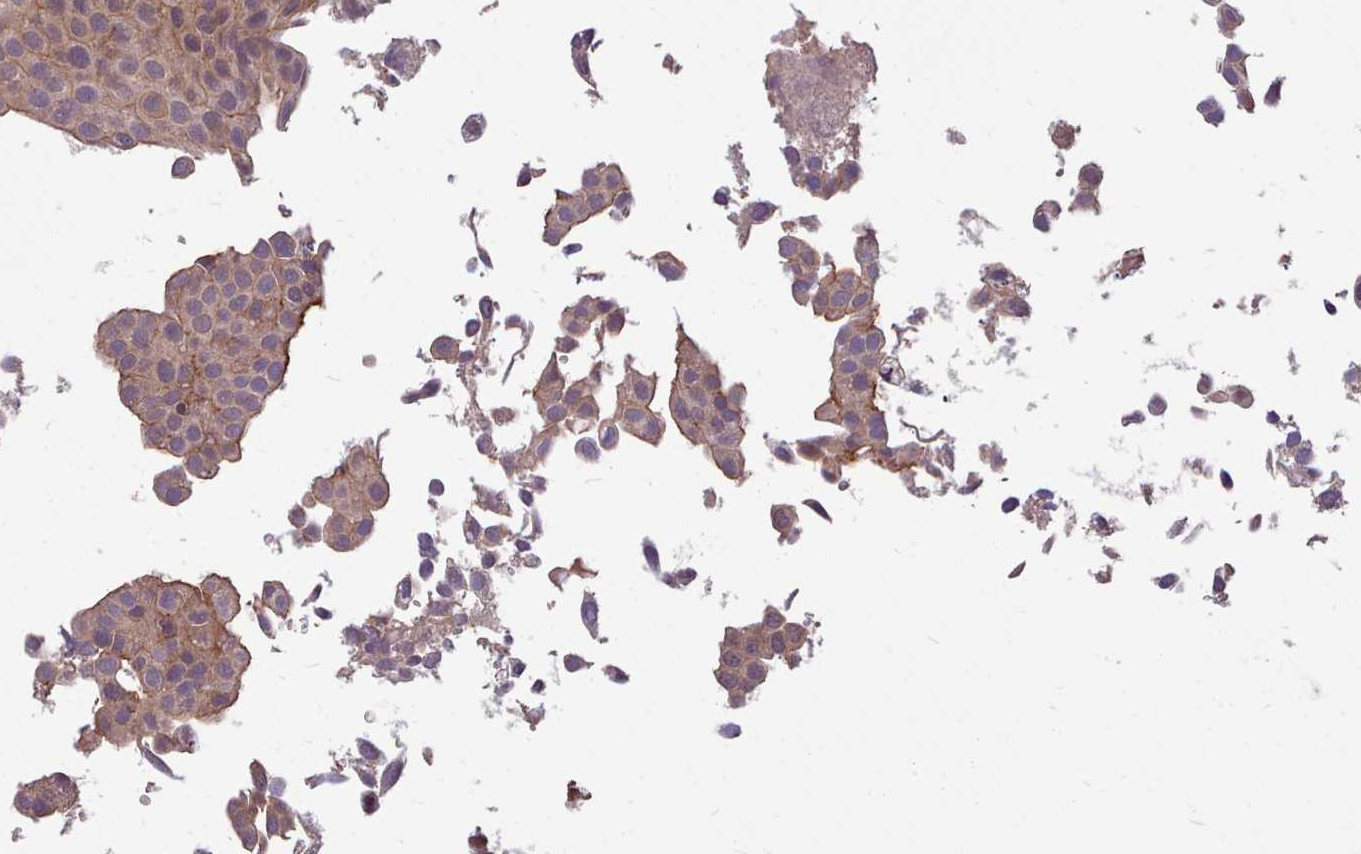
{"staining": {"intensity": "weak", "quantity": ">75%", "location": "cytoplasmic/membranous"}, "tissue": "urothelial cancer", "cell_type": "Tumor cells", "image_type": "cancer", "snomed": [{"axis": "morphology", "description": "Urothelial carcinoma, Low grade"}, {"axis": "topography", "description": "Urinary bladder"}], "caption": "Weak cytoplasmic/membranous expression is appreciated in about >75% of tumor cells in urothelial carcinoma (low-grade).", "gene": "STUB1", "patient": {"sex": "male", "age": 88}}